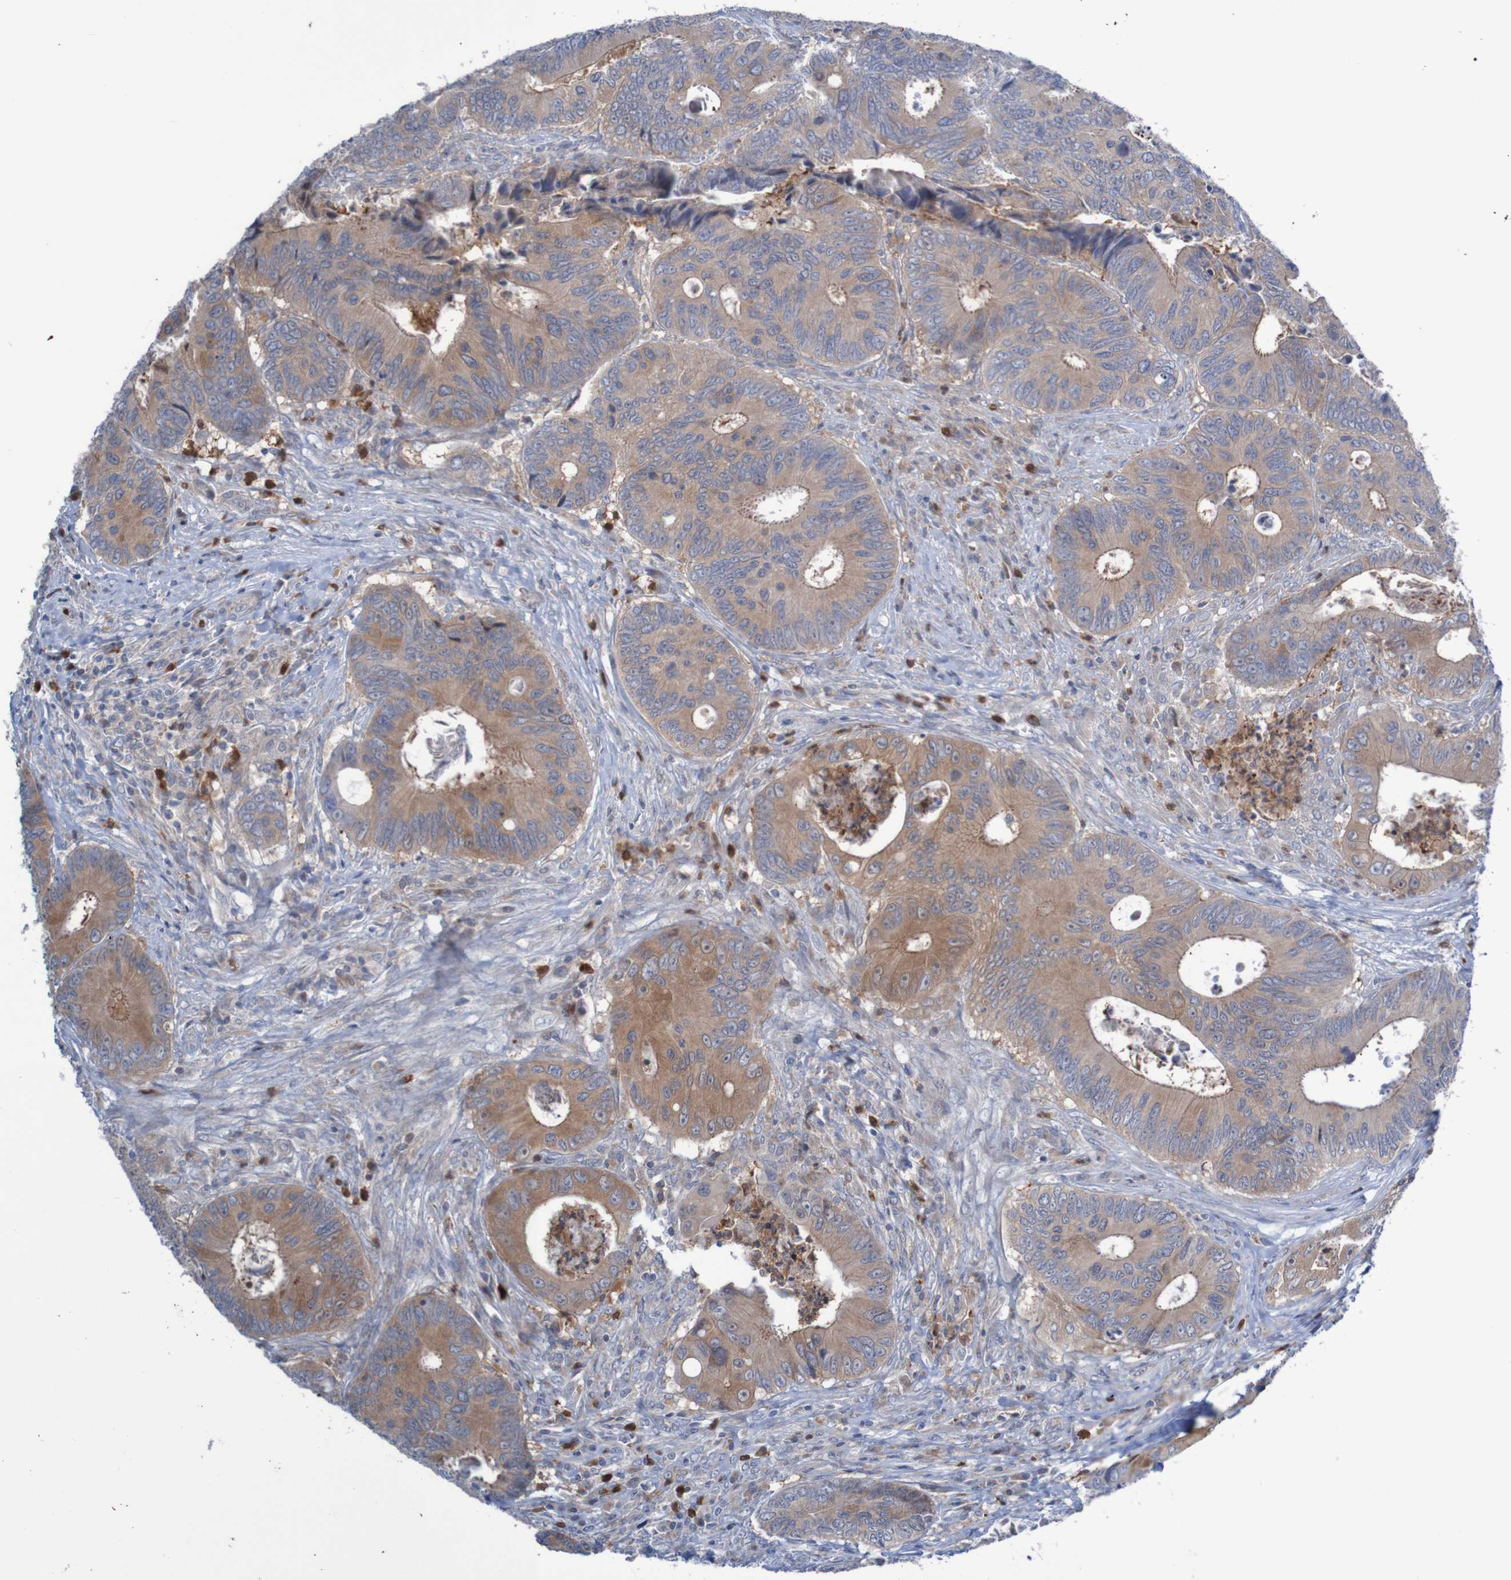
{"staining": {"intensity": "strong", "quantity": ">75%", "location": "cytoplasmic/membranous"}, "tissue": "colorectal cancer", "cell_type": "Tumor cells", "image_type": "cancer", "snomed": [{"axis": "morphology", "description": "Inflammation, NOS"}, {"axis": "morphology", "description": "Adenocarcinoma, NOS"}, {"axis": "topography", "description": "Colon"}], "caption": "Human colorectal cancer (adenocarcinoma) stained with a brown dye reveals strong cytoplasmic/membranous positive staining in about >75% of tumor cells.", "gene": "ANGPT4", "patient": {"sex": "male", "age": 72}}